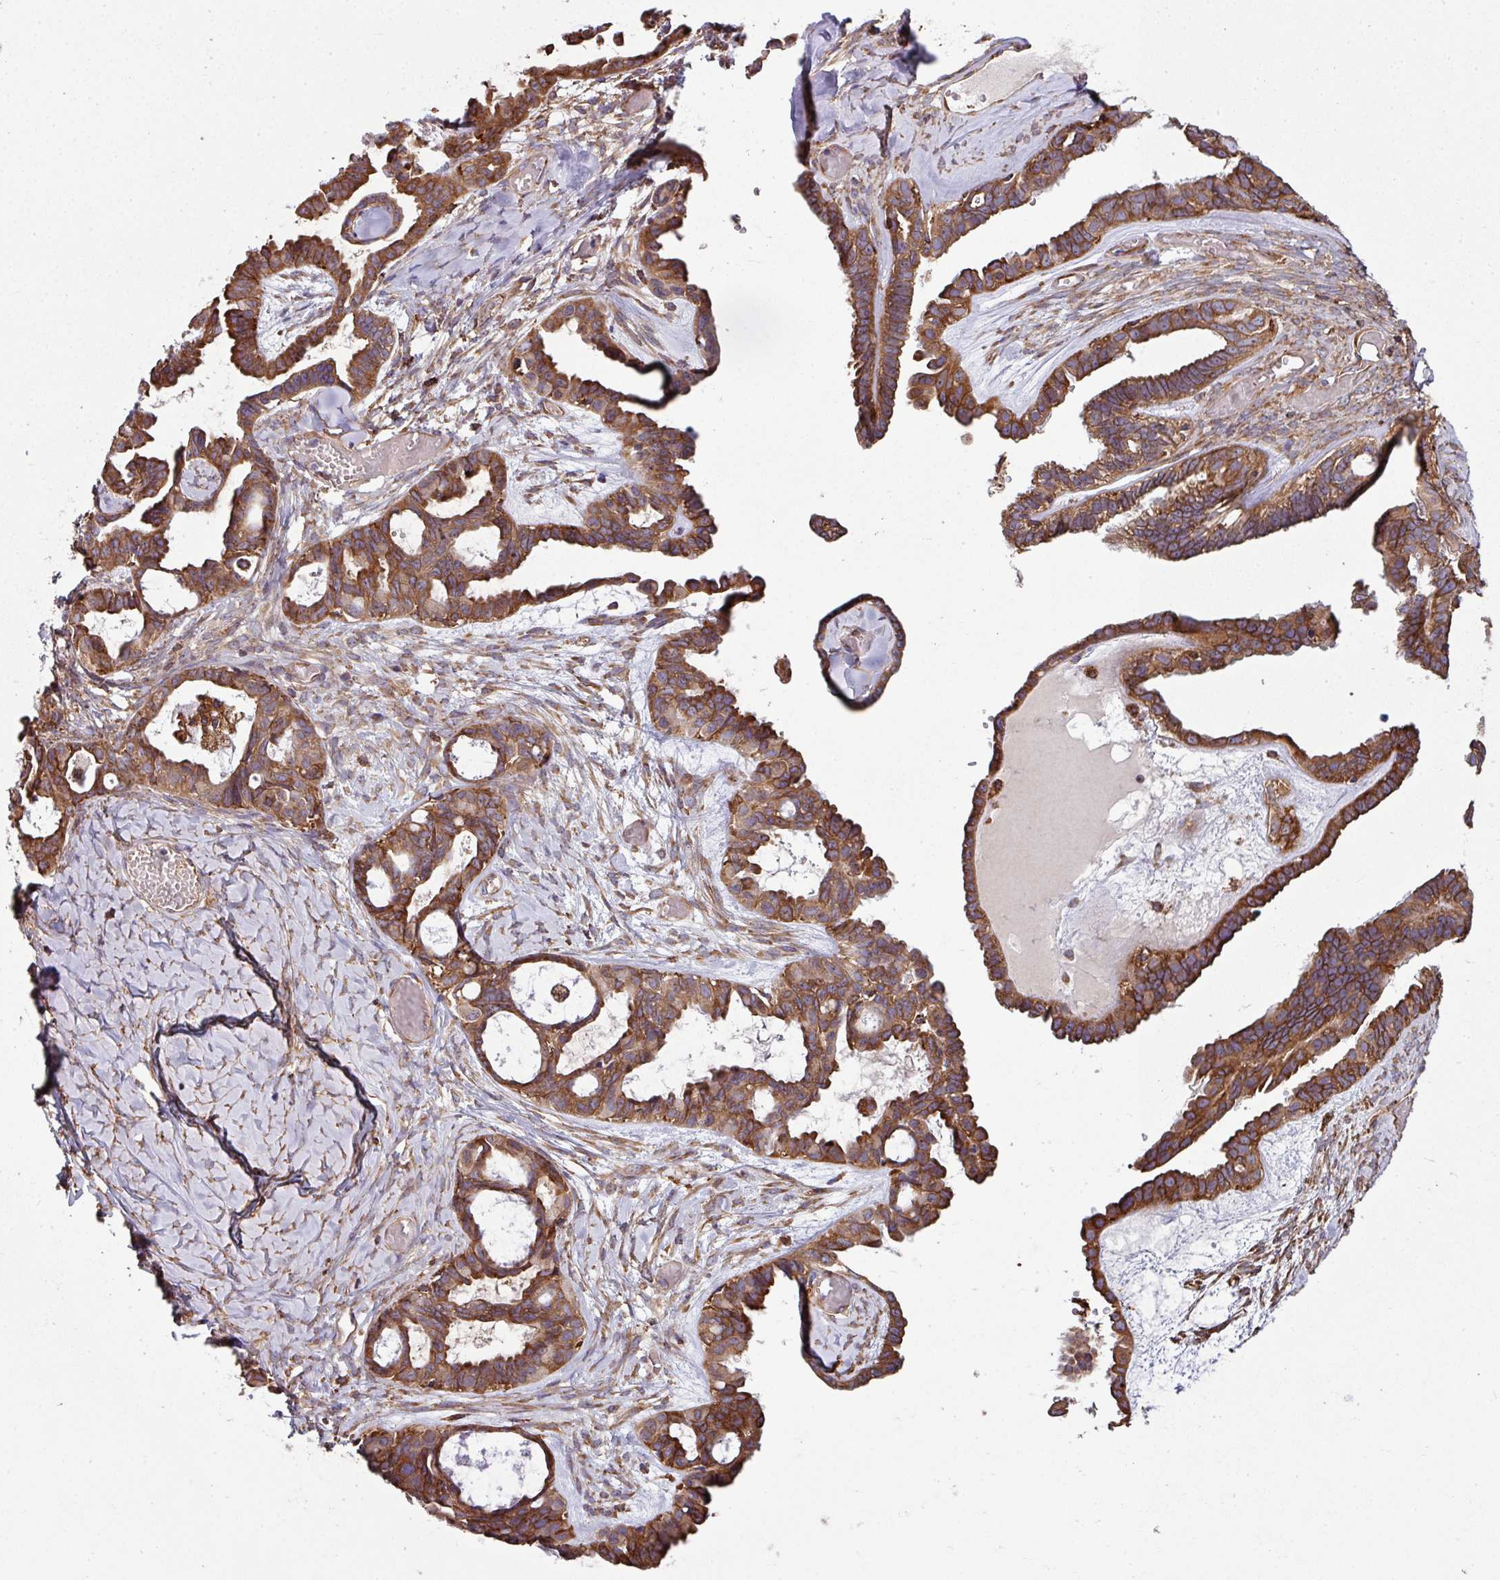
{"staining": {"intensity": "moderate", "quantity": ">75%", "location": "cytoplasmic/membranous"}, "tissue": "ovarian cancer", "cell_type": "Tumor cells", "image_type": "cancer", "snomed": [{"axis": "morphology", "description": "Cystadenocarcinoma, serous, NOS"}, {"axis": "topography", "description": "Ovary"}], "caption": "Serous cystadenocarcinoma (ovarian) stained for a protein (brown) displays moderate cytoplasmic/membranous positive staining in about >75% of tumor cells.", "gene": "FAT4", "patient": {"sex": "female", "age": 69}}